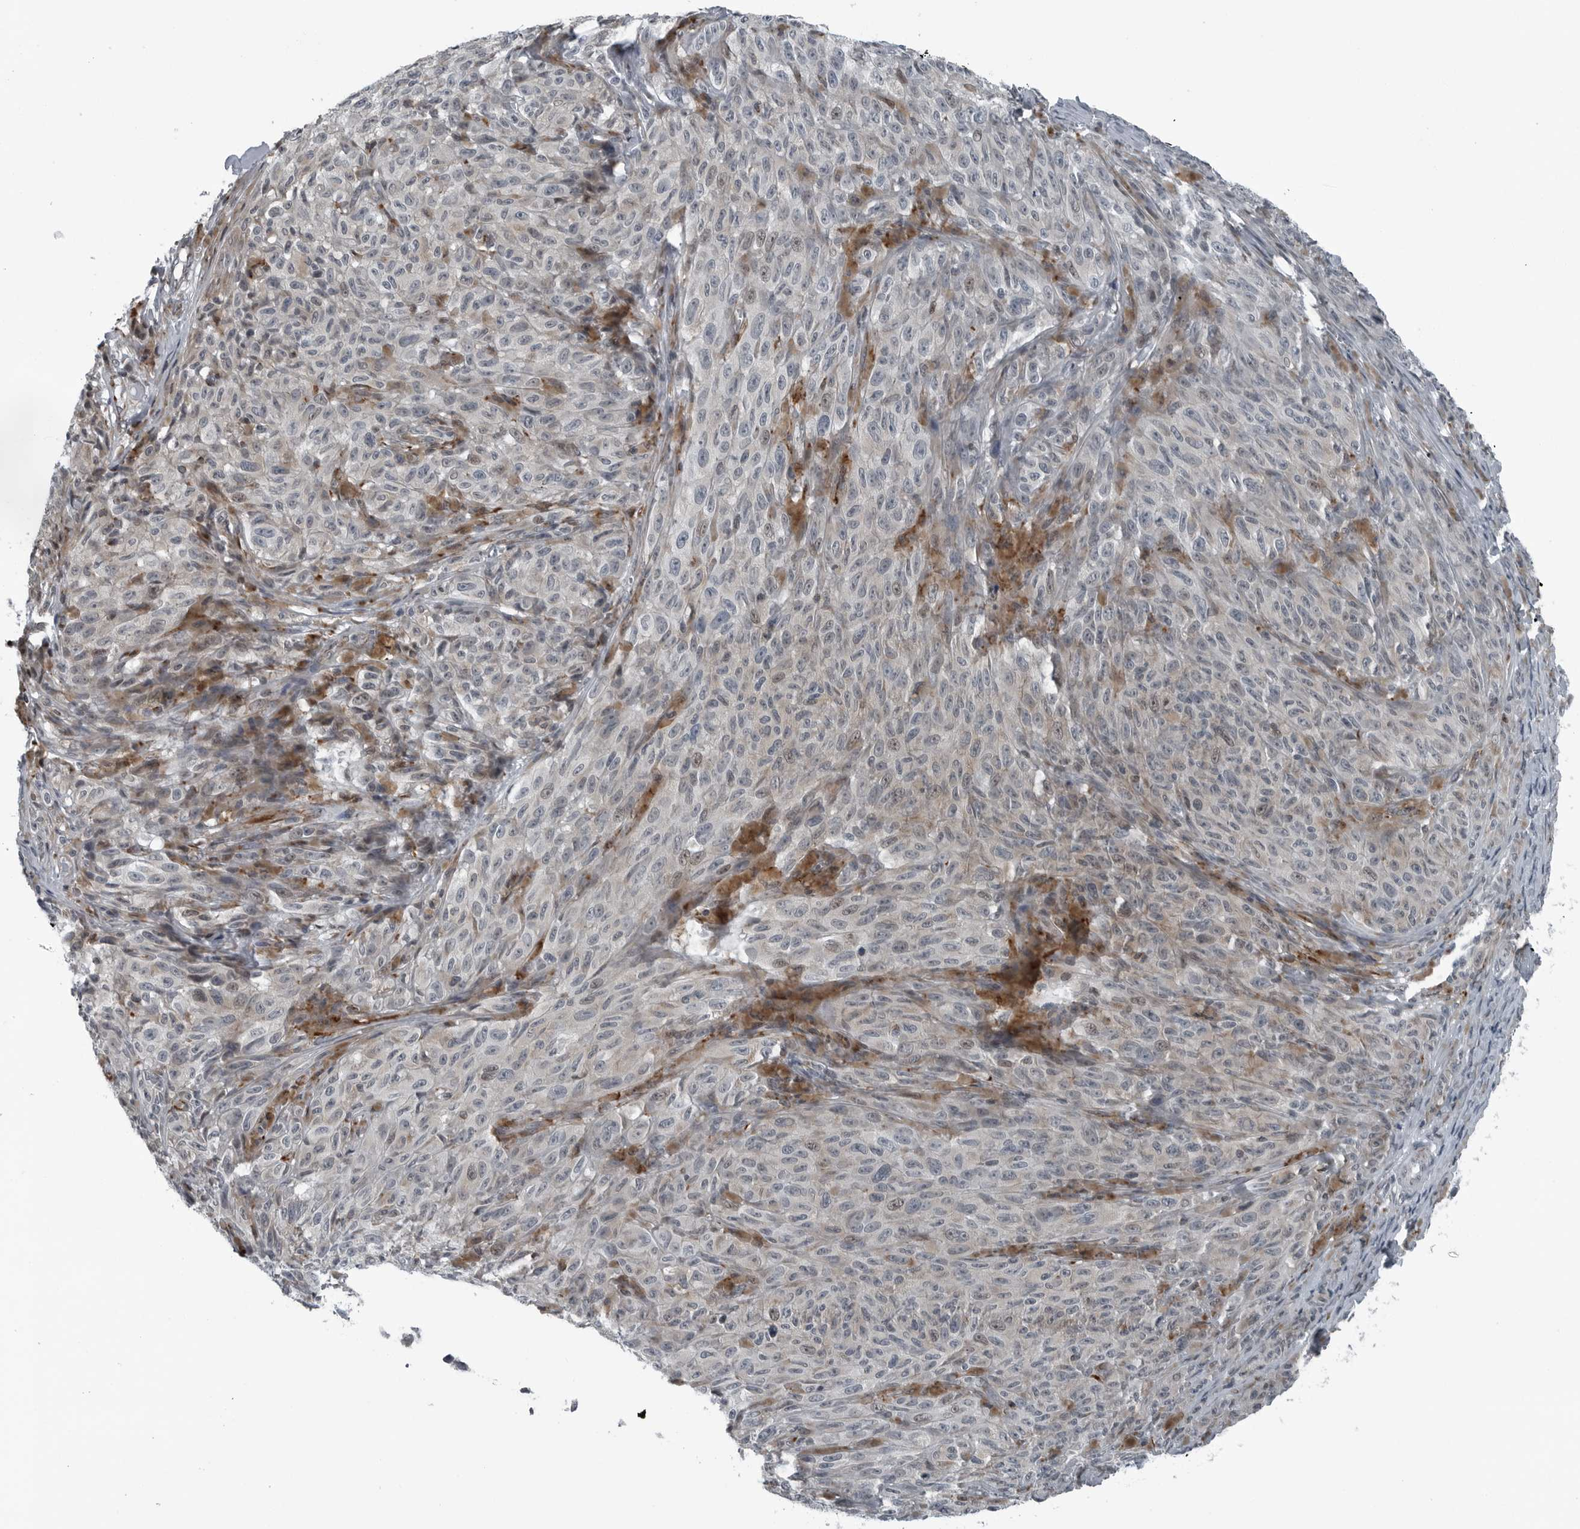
{"staining": {"intensity": "moderate", "quantity": "25%-75%", "location": "cytoplasmic/membranous"}, "tissue": "melanoma", "cell_type": "Tumor cells", "image_type": "cancer", "snomed": [{"axis": "morphology", "description": "Malignant melanoma, NOS"}, {"axis": "topography", "description": "Skin"}], "caption": "IHC of human melanoma displays medium levels of moderate cytoplasmic/membranous positivity in about 25%-75% of tumor cells. (Brightfield microscopy of DAB IHC at high magnification).", "gene": "GAK", "patient": {"sex": "female", "age": 82}}